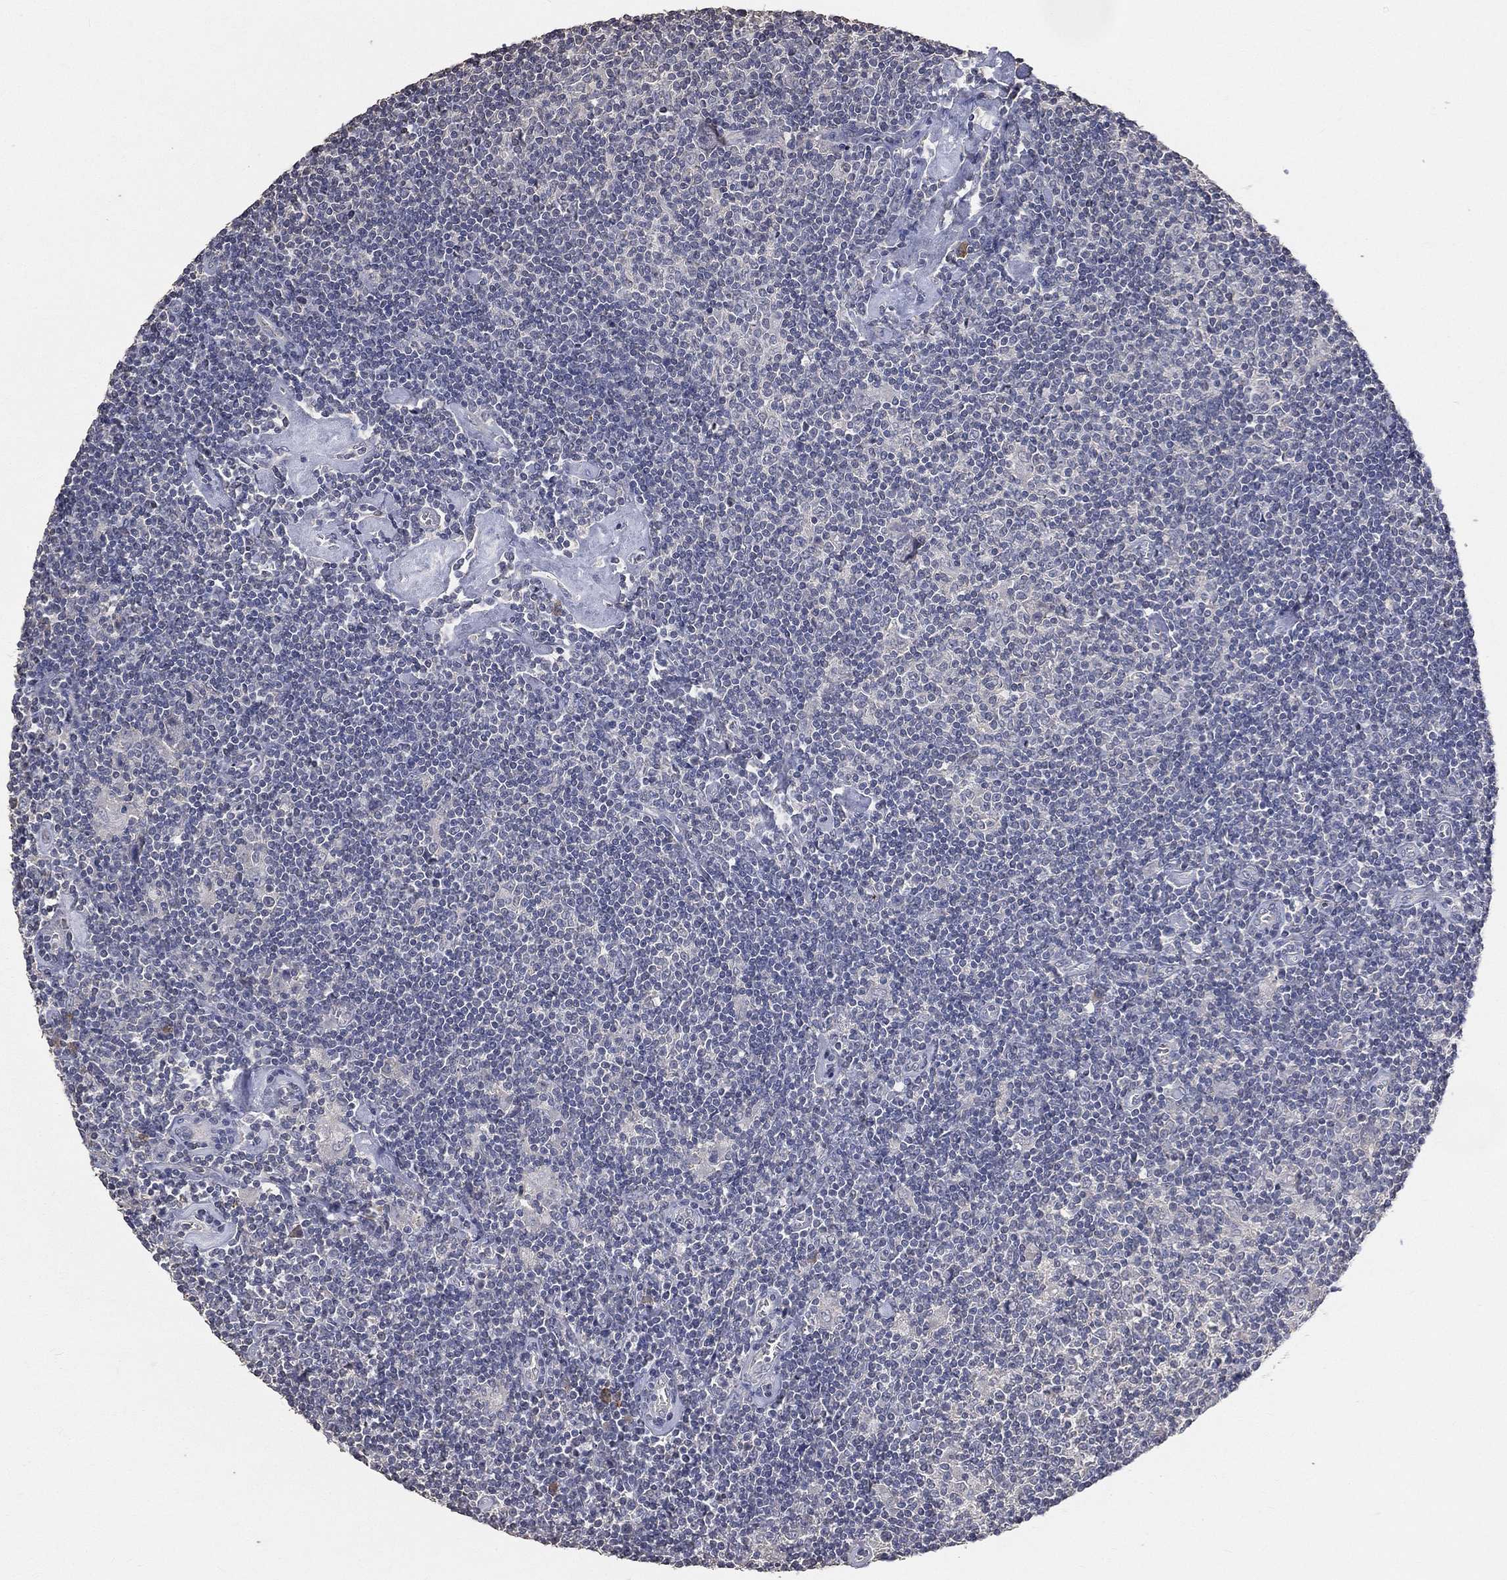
{"staining": {"intensity": "negative", "quantity": "none", "location": "none"}, "tissue": "lymphoma", "cell_type": "Tumor cells", "image_type": "cancer", "snomed": [{"axis": "morphology", "description": "Hodgkin's disease, NOS"}, {"axis": "topography", "description": "Lymph node"}], "caption": "The photomicrograph reveals no staining of tumor cells in lymphoma.", "gene": "SNAP25", "patient": {"sex": "male", "age": 40}}